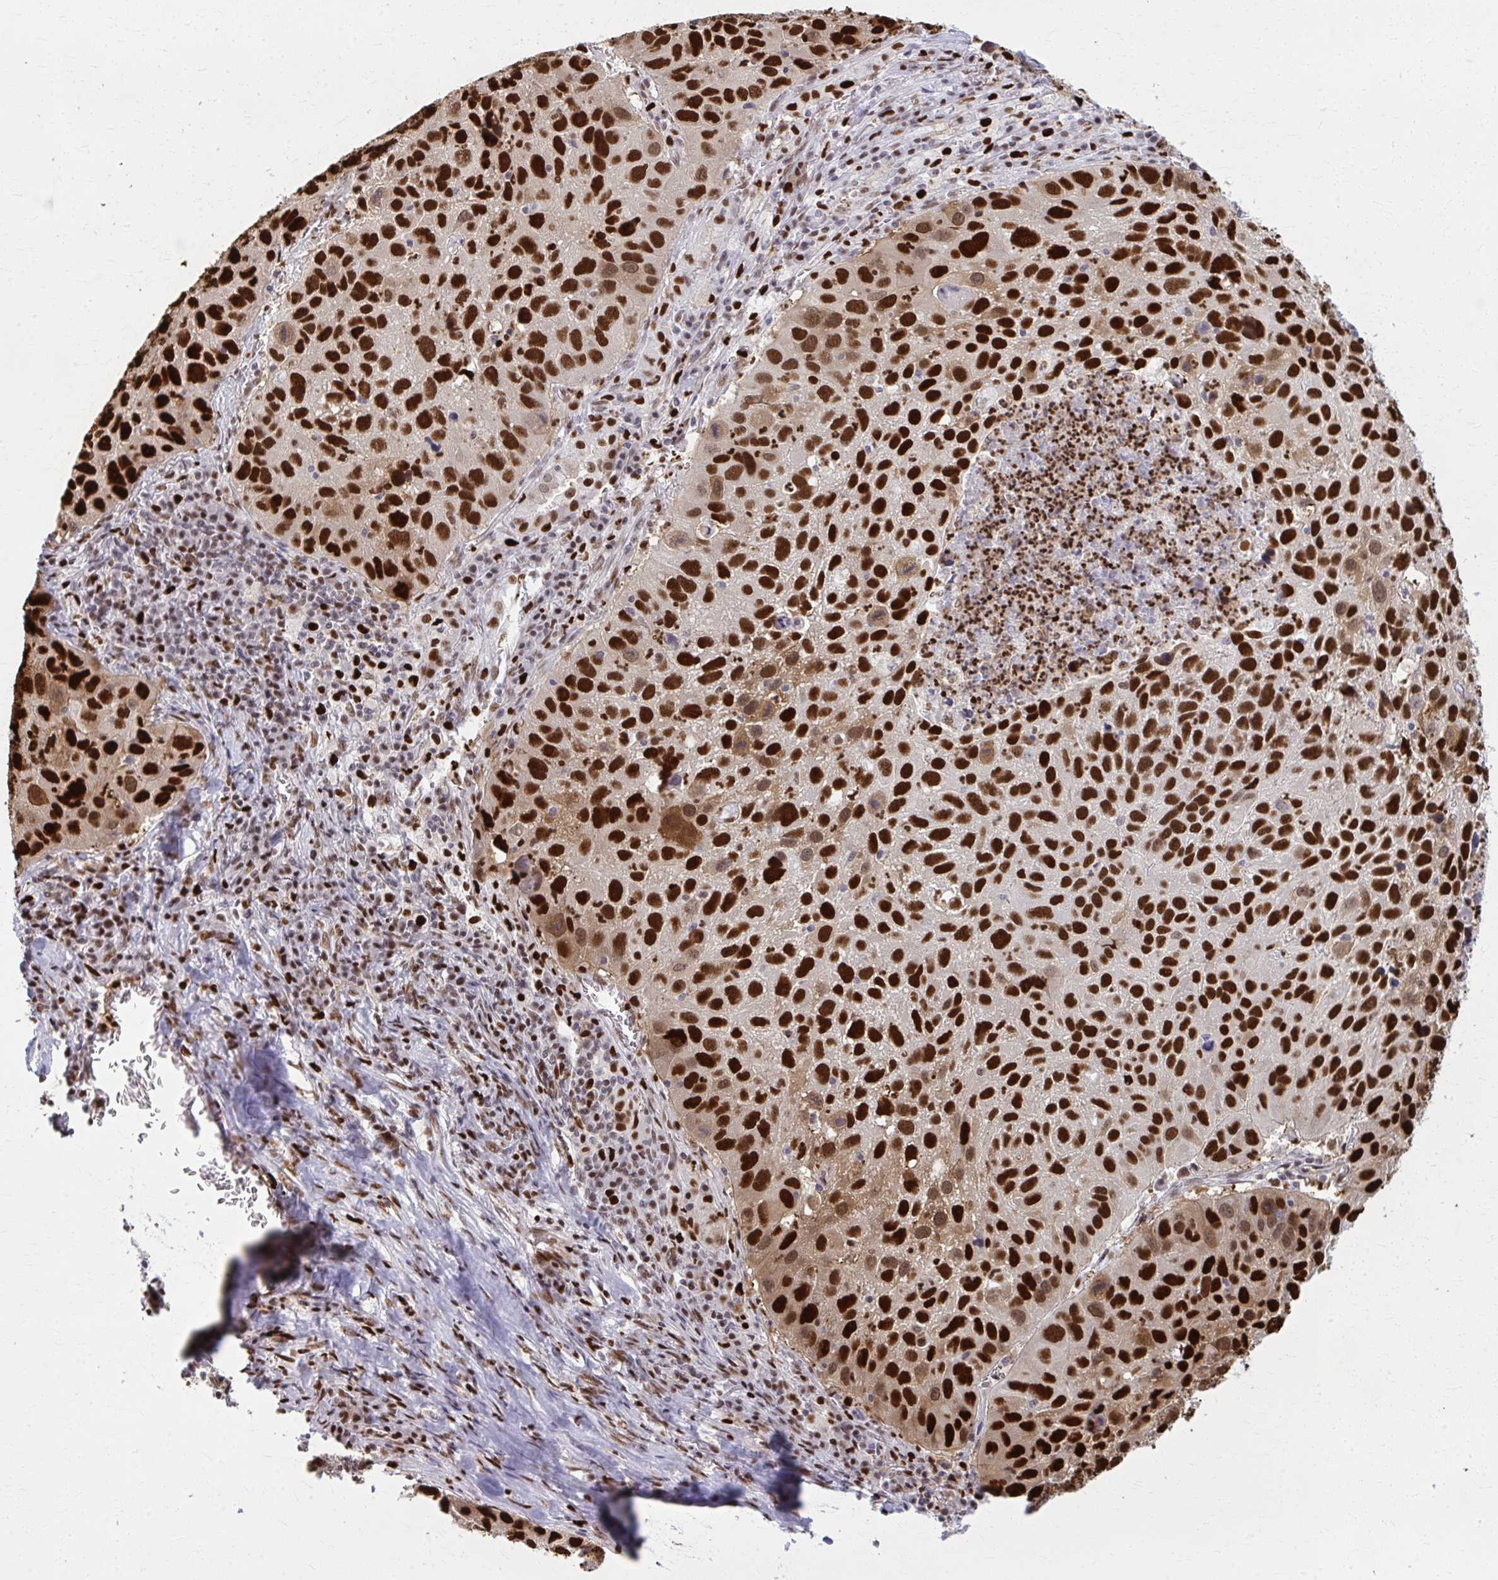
{"staining": {"intensity": "strong", "quantity": ">75%", "location": "nuclear"}, "tissue": "lung cancer", "cell_type": "Tumor cells", "image_type": "cancer", "snomed": [{"axis": "morphology", "description": "Squamous cell carcinoma, NOS"}, {"axis": "topography", "description": "Lung"}], "caption": "Immunohistochemistry (IHC) image of human lung cancer (squamous cell carcinoma) stained for a protein (brown), which displays high levels of strong nuclear staining in approximately >75% of tumor cells.", "gene": "ZNF559", "patient": {"sex": "female", "age": 61}}